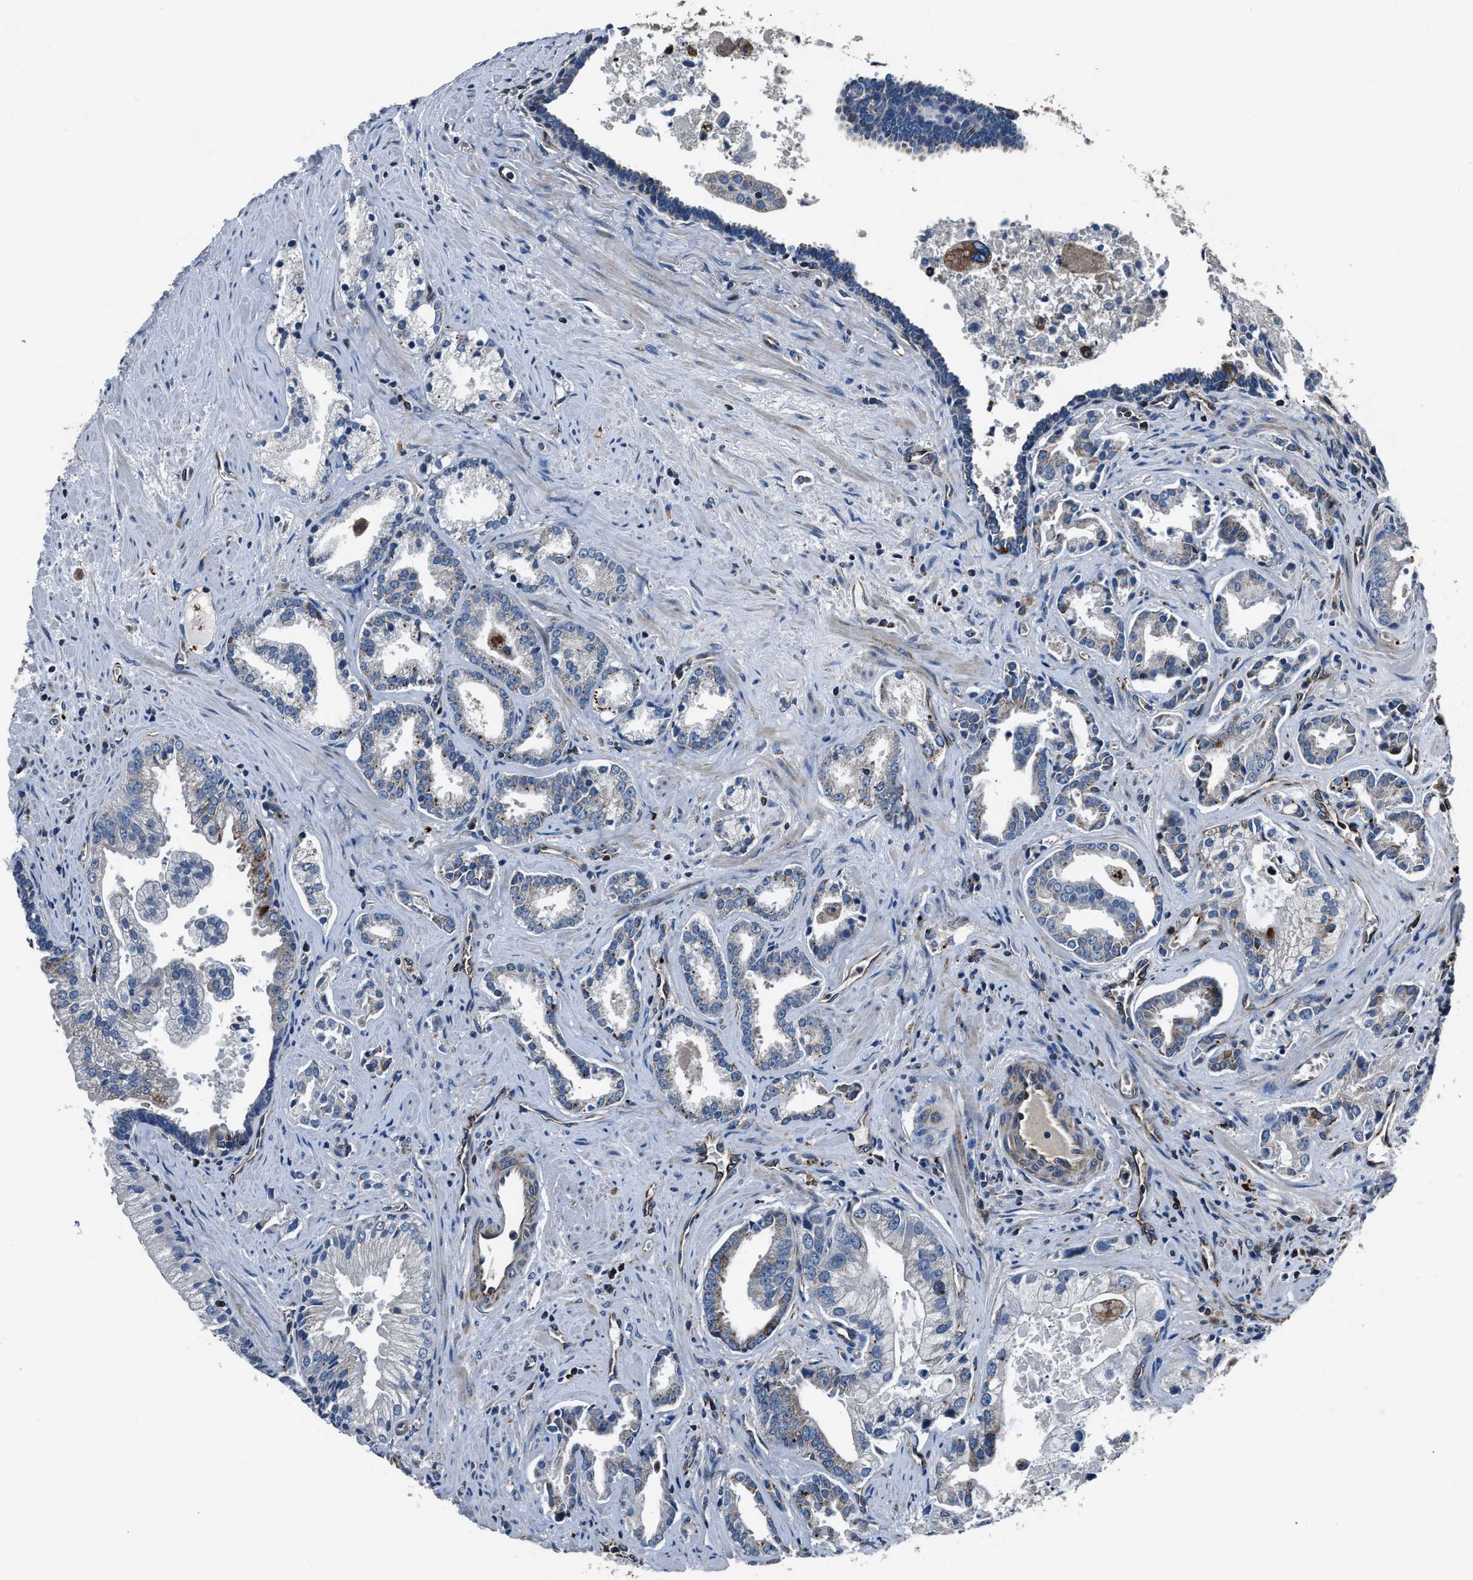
{"staining": {"intensity": "moderate", "quantity": "<25%", "location": "cytoplasmic/membranous"}, "tissue": "prostate cancer", "cell_type": "Tumor cells", "image_type": "cancer", "snomed": [{"axis": "morphology", "description": "Adenocarcinoma, High grade"}, {"axis": "topography", "description": "Prostate"}], "caption": "Prostate adenocarcinoma (high-grade) stained with a brown dye reveals moderate cytoplasmic/membranous positive expression in approximately <25% of tumor cells.", "gene": "OGDH", "patient": {"sex": "male", "age": 67}}